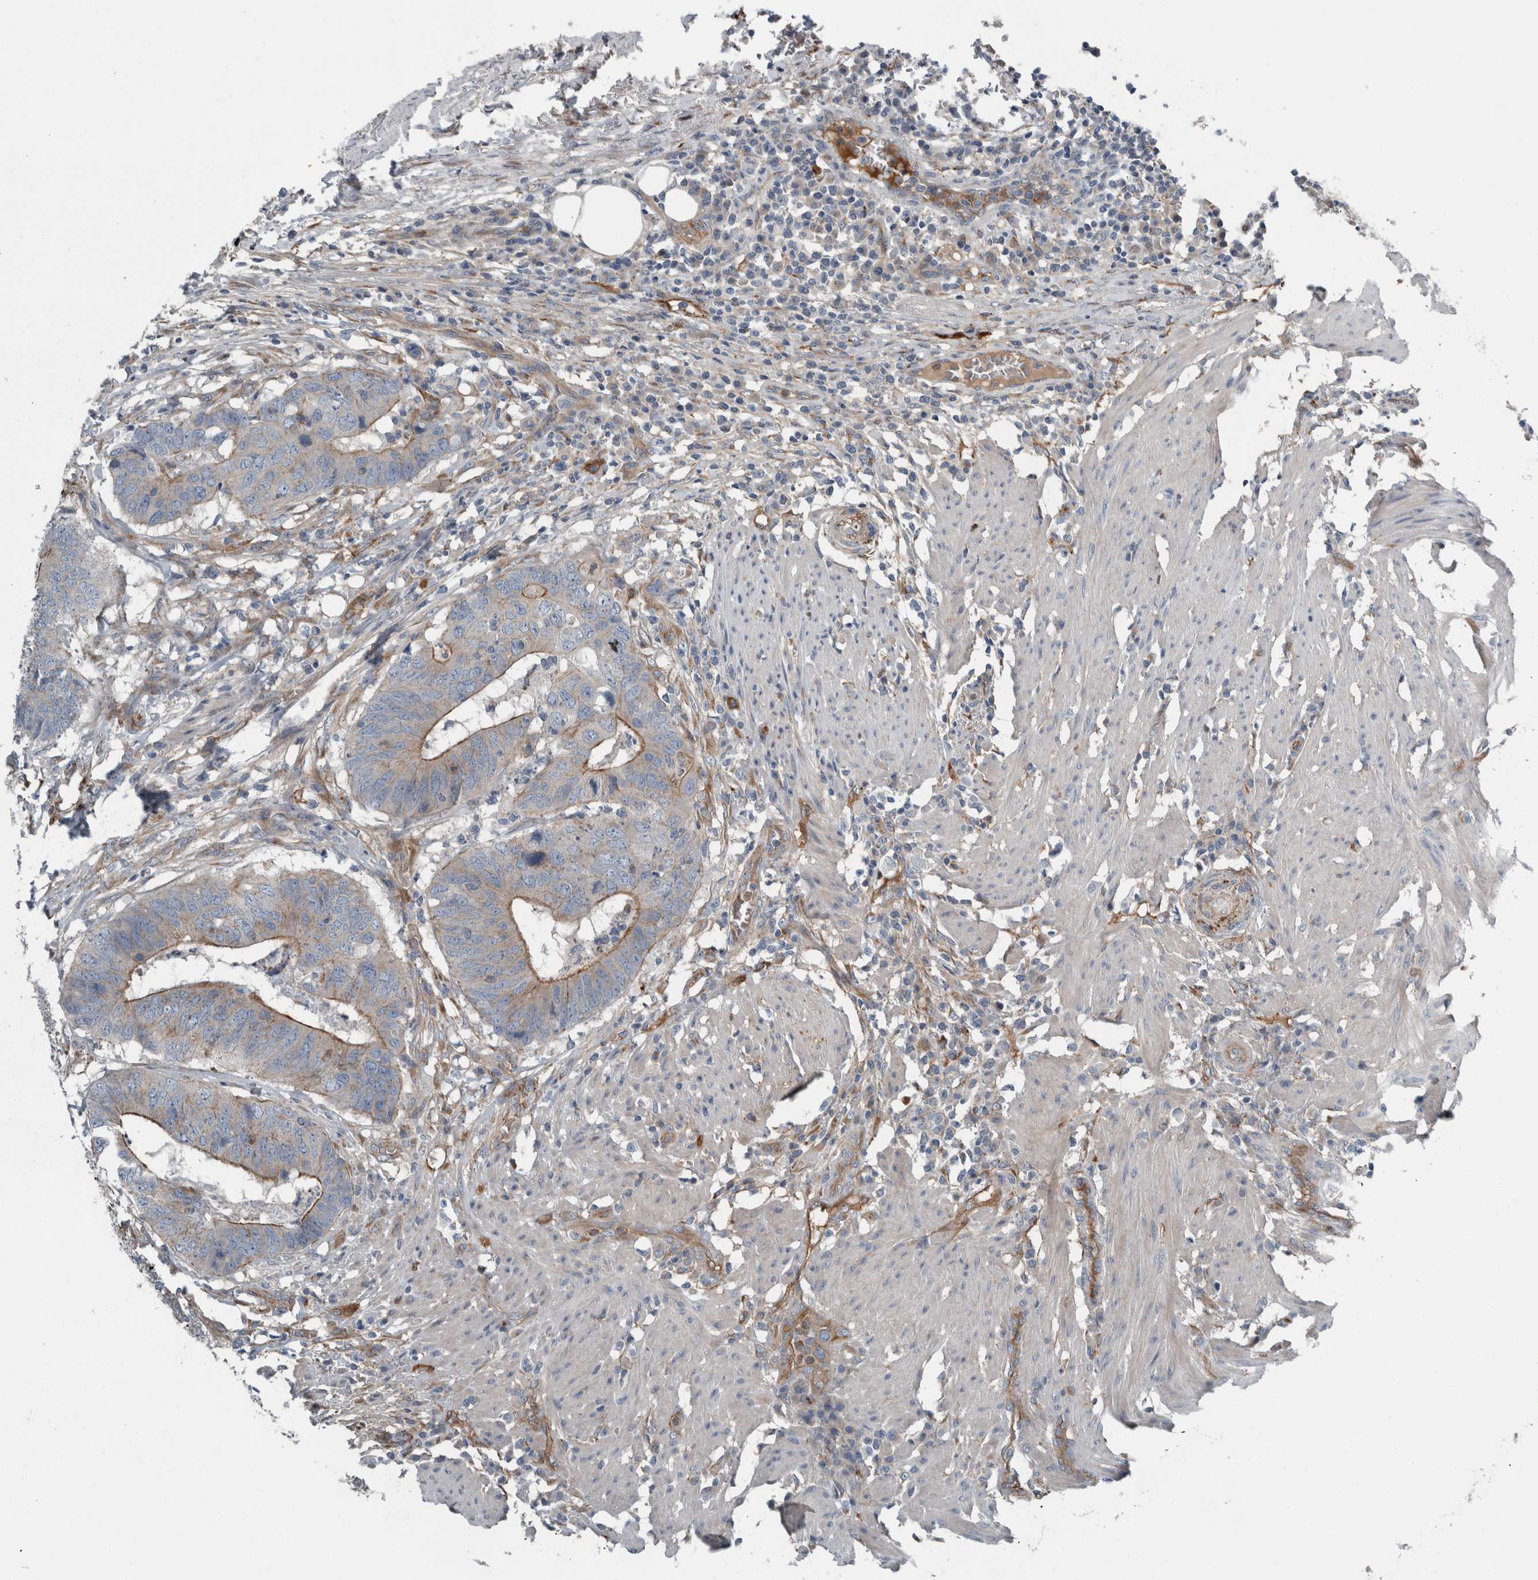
{"staining": {"intensity": "strong", "quantity": "<25%", "location": "cytoplasmic/membranous"}, "tissue": "colorectal cancer", "cell_type": "Tumor cells", "image_type": "cancer", "snomed": [{"axis": "morphology", "description": "Adenocarcinoma, NOS"}, {"axis": "topography", "description": "Colon"}], "caption": "Protein staining by immunohistochemistry (IHC) demonstrates strong cytoplasmic/membranous expression in approximately <25% of tumor cells in colorectal cancer.", "gene": "GLT8D2", "patient": {"sex": "male", "age": 56}}